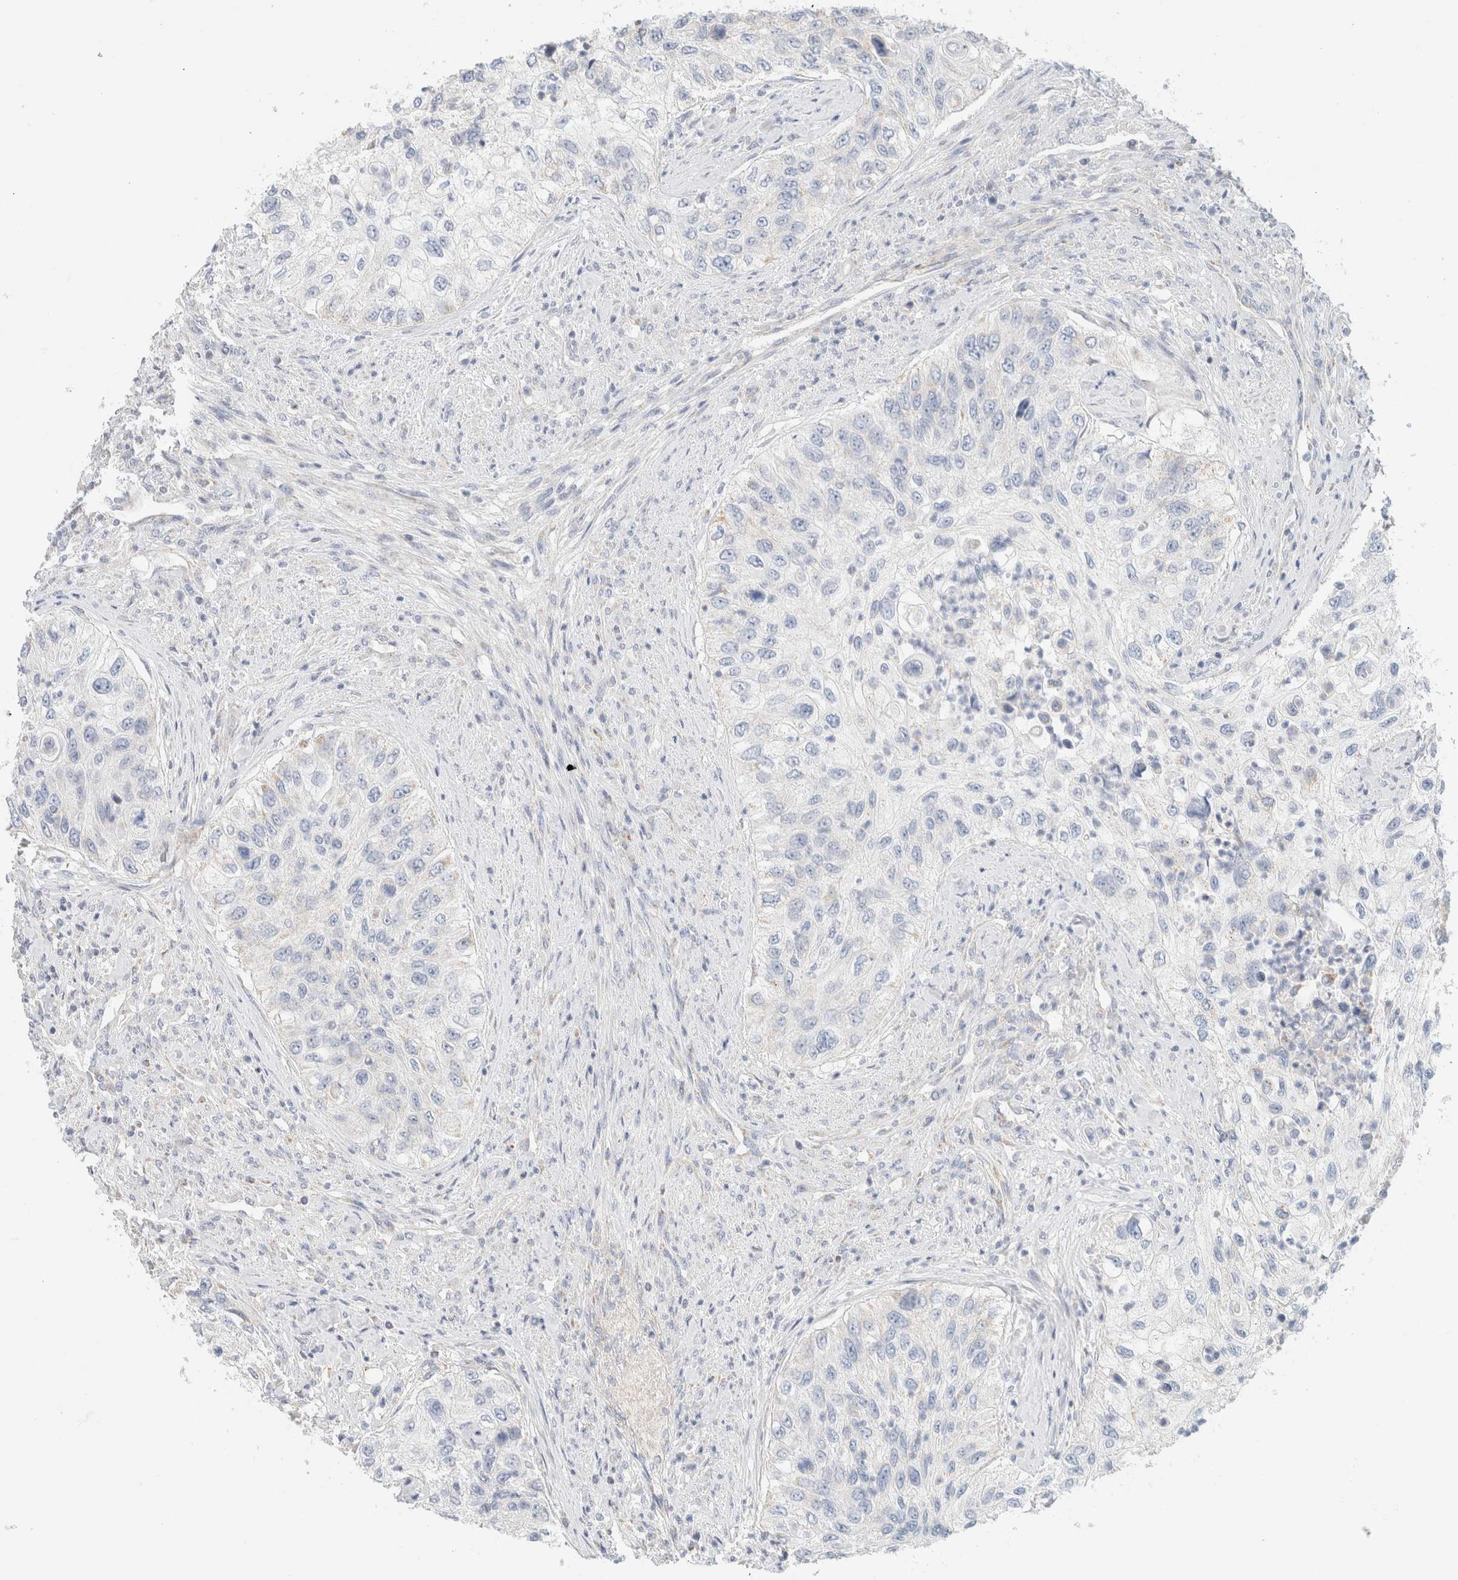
{"staining": {"intensity": "negative", "quantity": "none", "location": "none"}, "tissue": "urothelial cancer", "cell_type": "Tumor cells", "image_type": "cancer", "snomed": [{"axis": "morphology", "description": "Urothelial carcinoma, High grade"}, {"axis": "topography", "description": "Urinary bladder"}], "caption": "The image exhibits no staining of tumor cells in urothelial carcinoma (high-grade). (Brightfield microscopy of DAB (3,3'-diaminobenzidine) immunohistochemistry (IHC) at high magnification).", "gene": "HDHD3", "patient": {"sex": "female", "age": 60}}